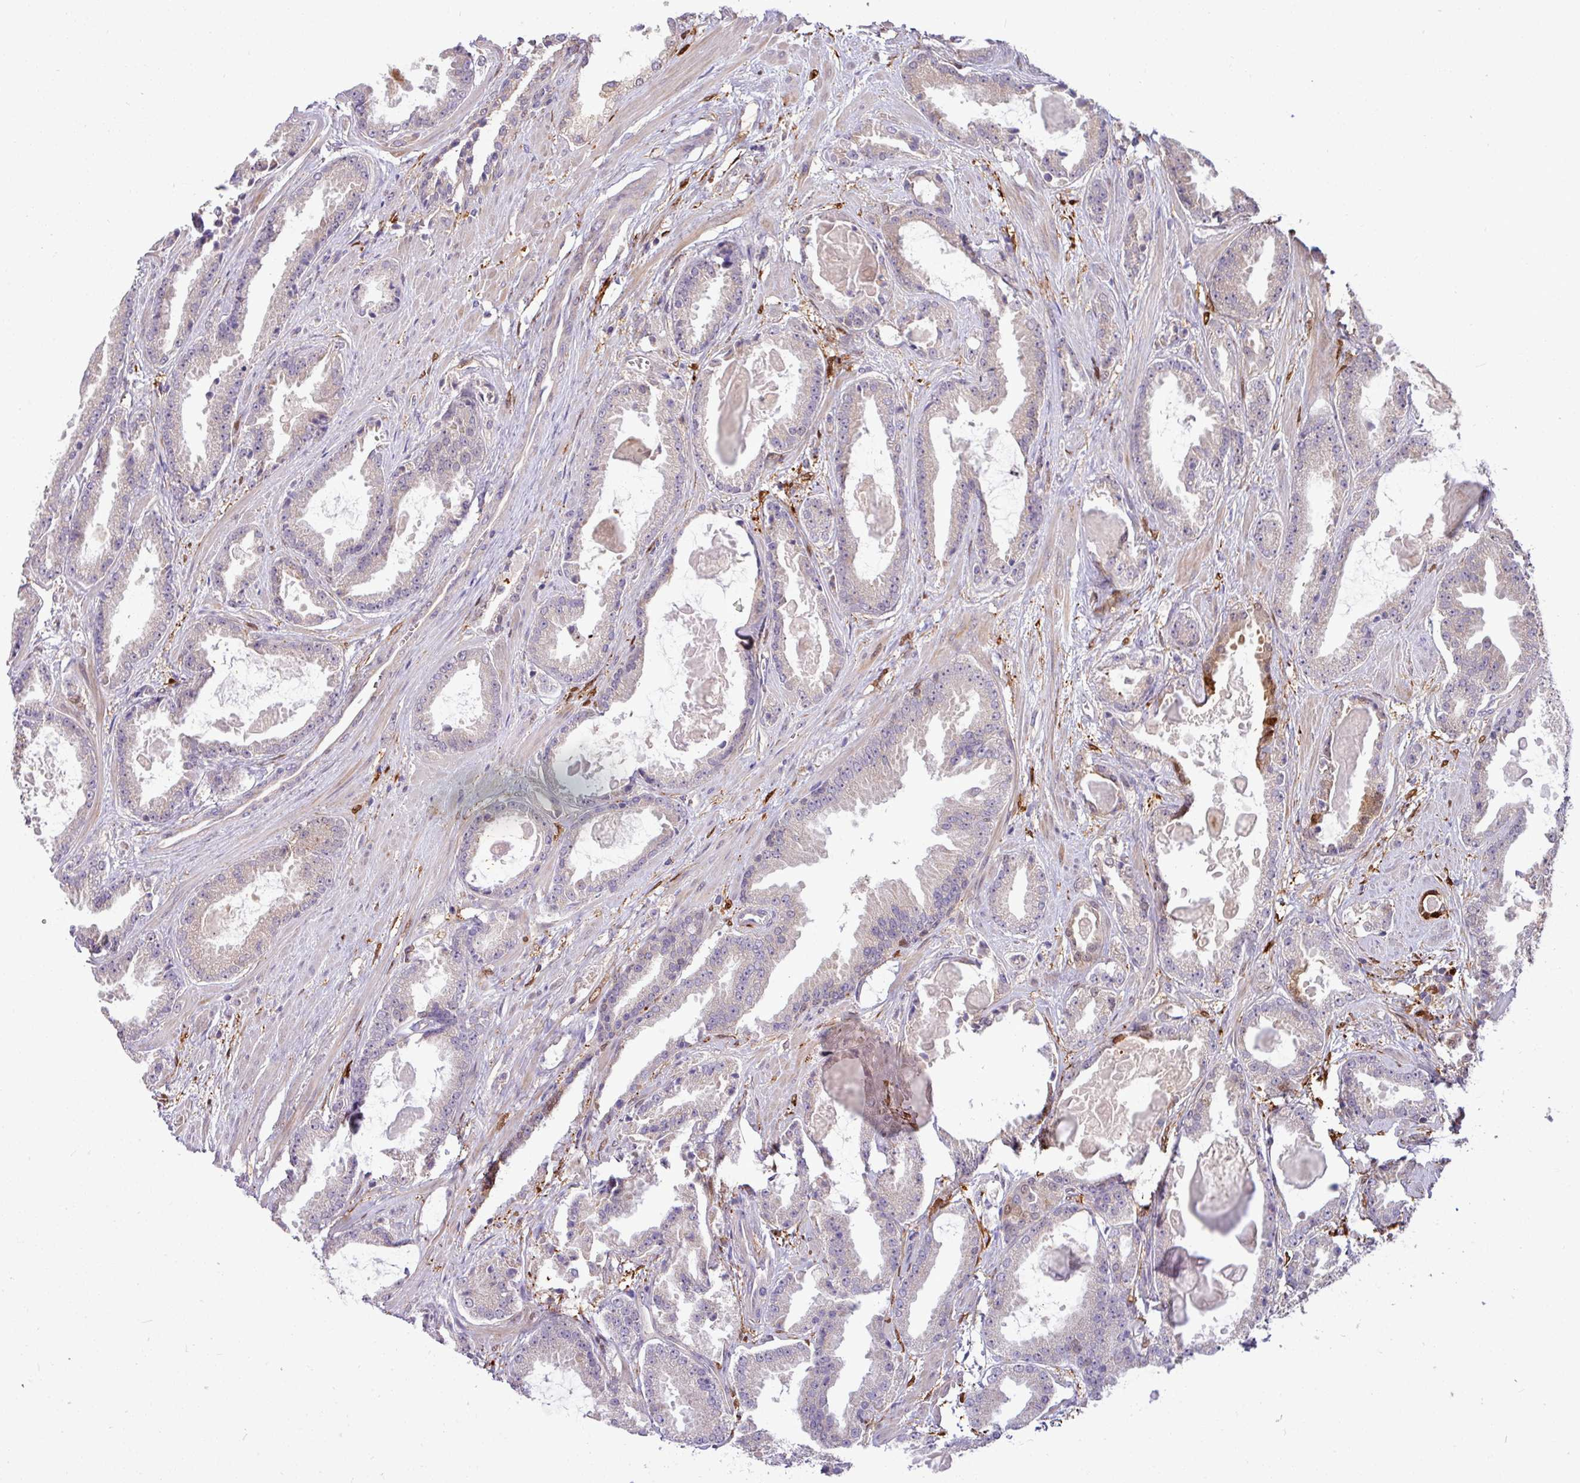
{"staining": {"intensity": "negative", "quantity": "none", "location": "none"}, "tissue": "prostate cancer", "cell_type": "Tumor cells", "image_type": "cancer", "snomed": [{"axis": "morphology", "description": "Adenocarcinoma, Low grade"}, {"axis": "topography", "description": "Prostate"}], "caption": "Immunohistochemical staining of prostate adenocarcinoma (low-grade) displays no significant expression in tumor cells.", "gene": "B4GALNT4", "patient": {"sex": "male", "age": 62}}